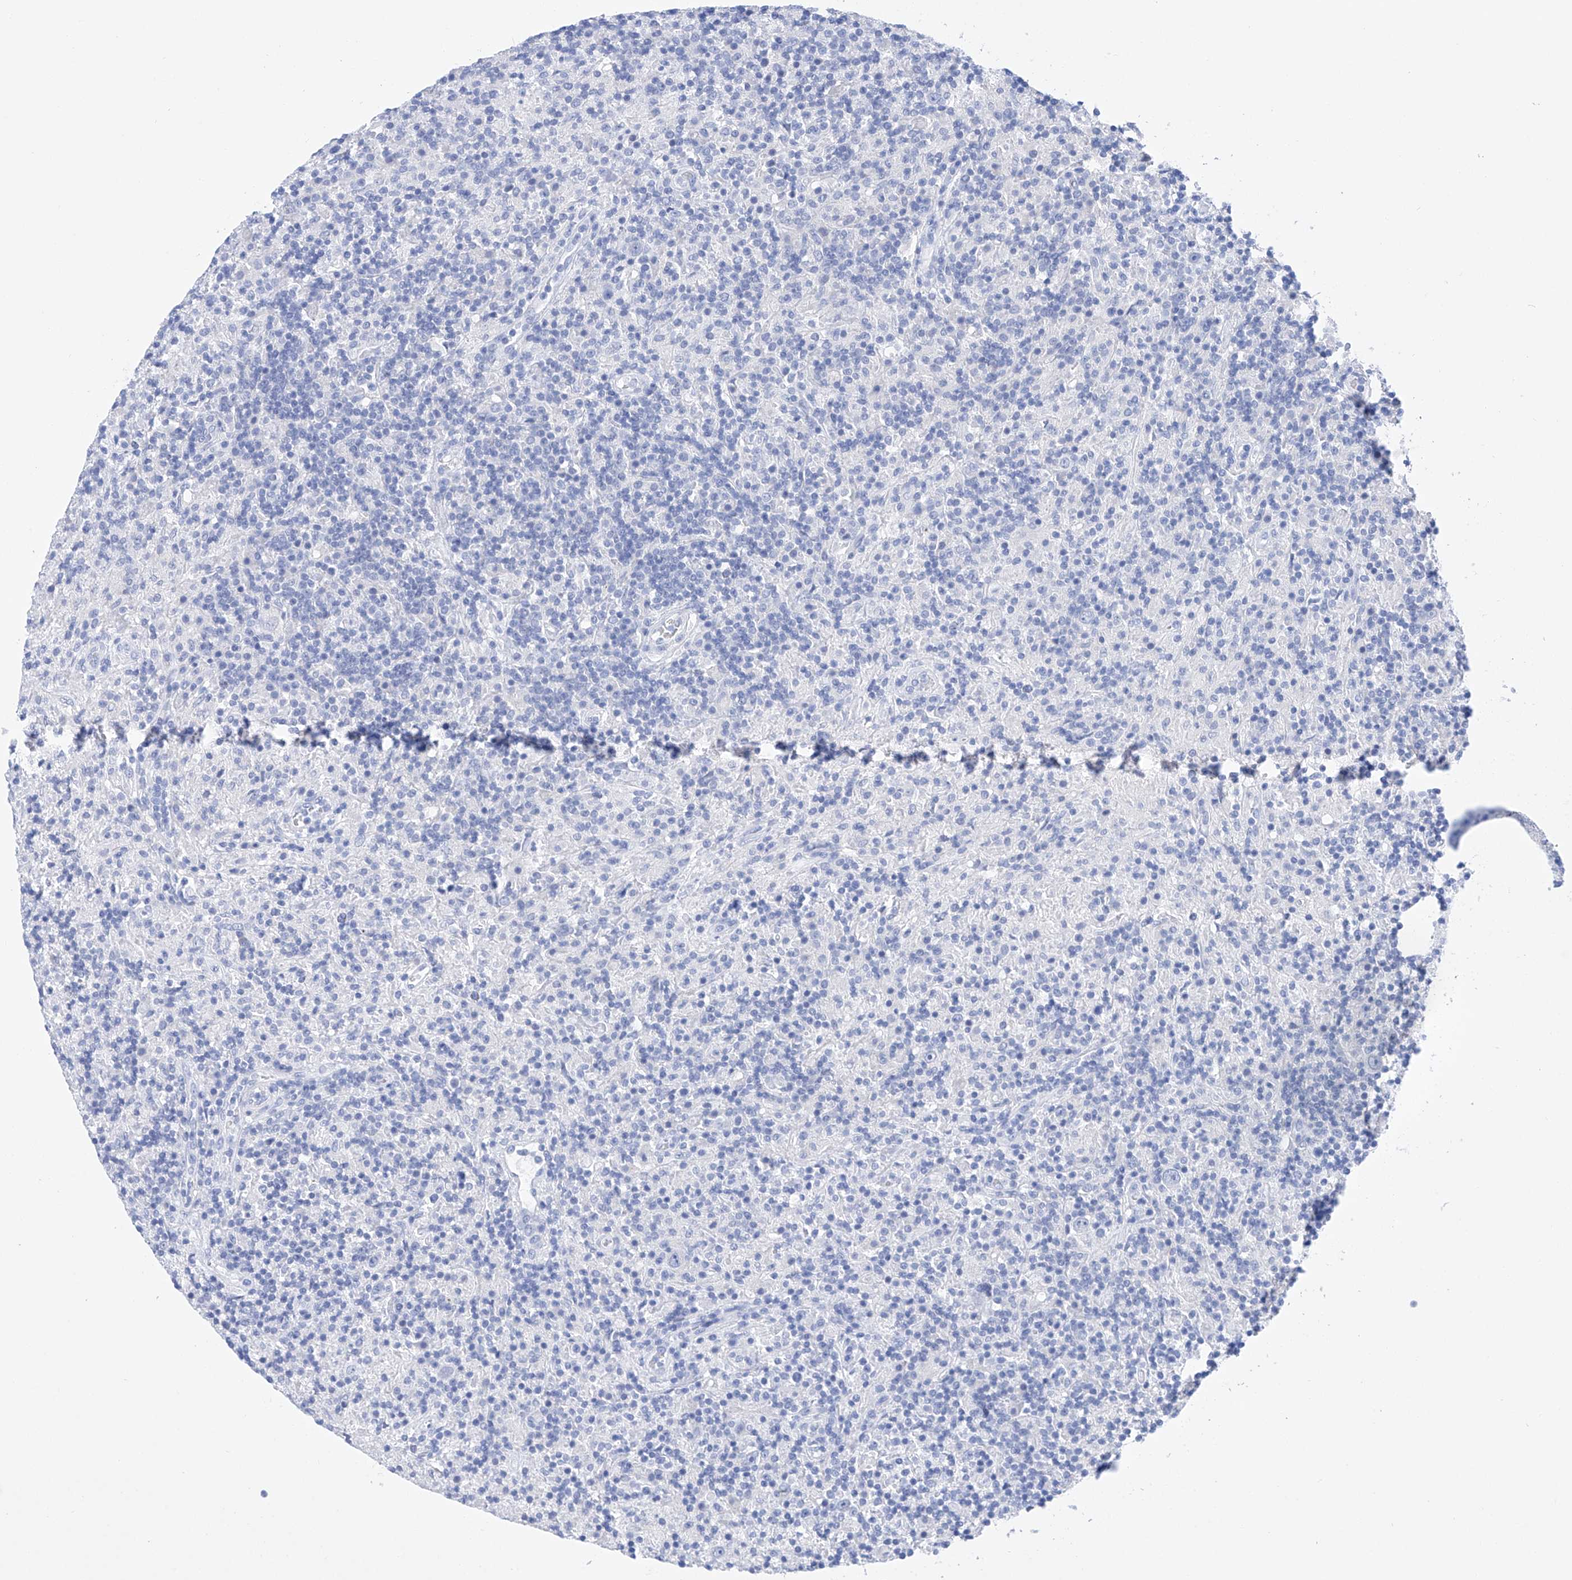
{"staining": {"intensity": "negative", "quantity": "none", "location": "none"}, "tissue": "lymphoma", "cell_type": "Tumor cells", "image_type": "cancer", "snomed": [{"axis": "morphology", "description": "Hodgkin's disease, NOS"}, {"axis": "topography", "description": "Lymph node"}], "caption": "IHC of human Hodgkin's disease exhibits no expression in tumor cells.", "gene": "LURAP1", "patient": {"sex": "male", "age": 70}}